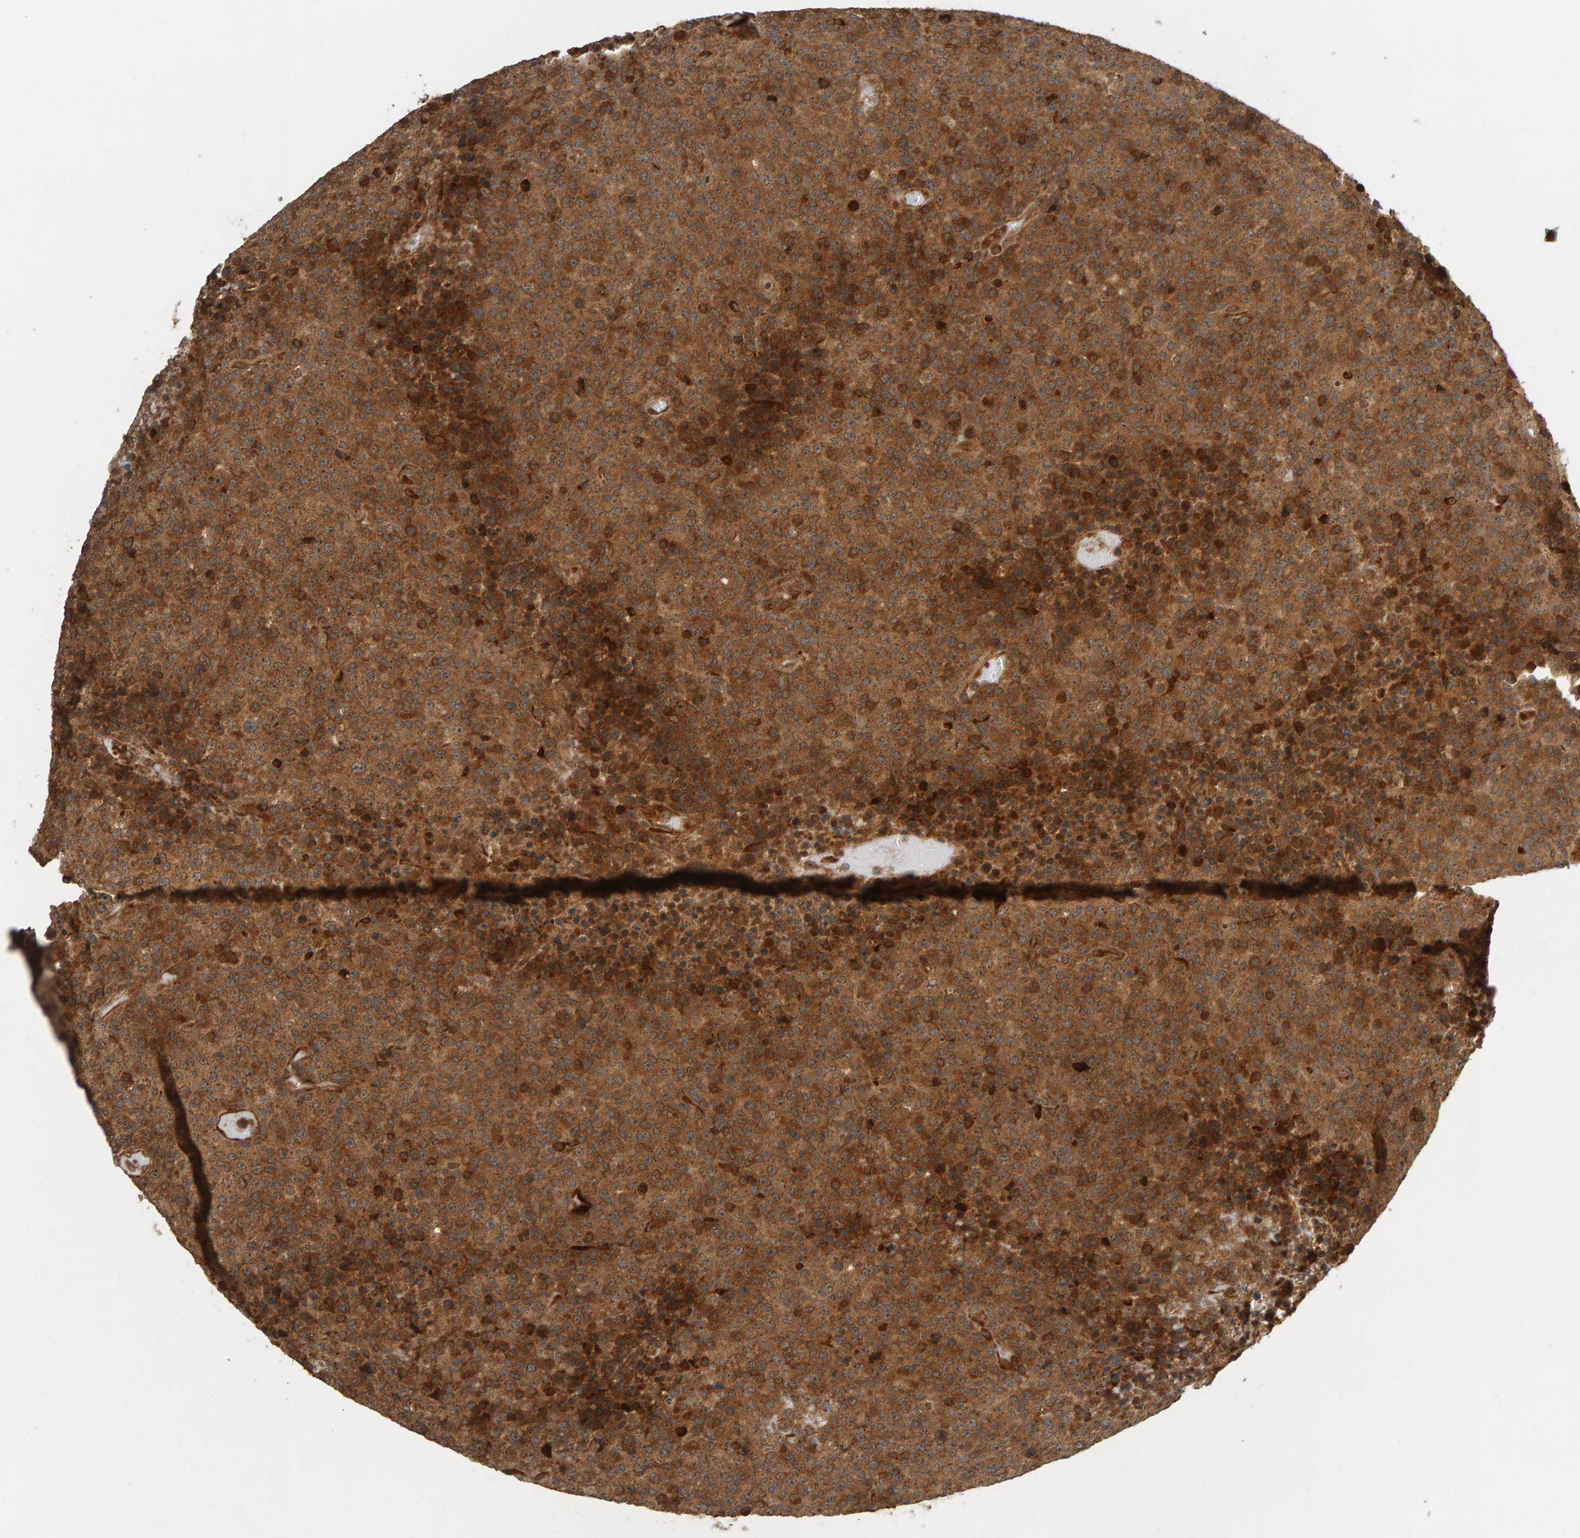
{"staining": {"intensity": "moderate", "quantity": ">75%", "location": "cytoplasmic/membranous"}, "tissue": "lymphoma", "cell_type": "Tumor cells", "image_type": "cancer", "snomed": [{"axis": "morphology", "description": "Malignant lymphoma, non-Hodgkin's type, High grade"}, {"axis": "topography", "description": "Lymph node"}], "caption": "Protein staining of malignant lymphoma, non-Hodgkin's type (high-grade) tissue demonstrates moderate cytoplasmic/membranous positivity in about >75% of tumor cells.", "gene": "ZFAND1", "patient": {"sex": "male", "age": 13}}